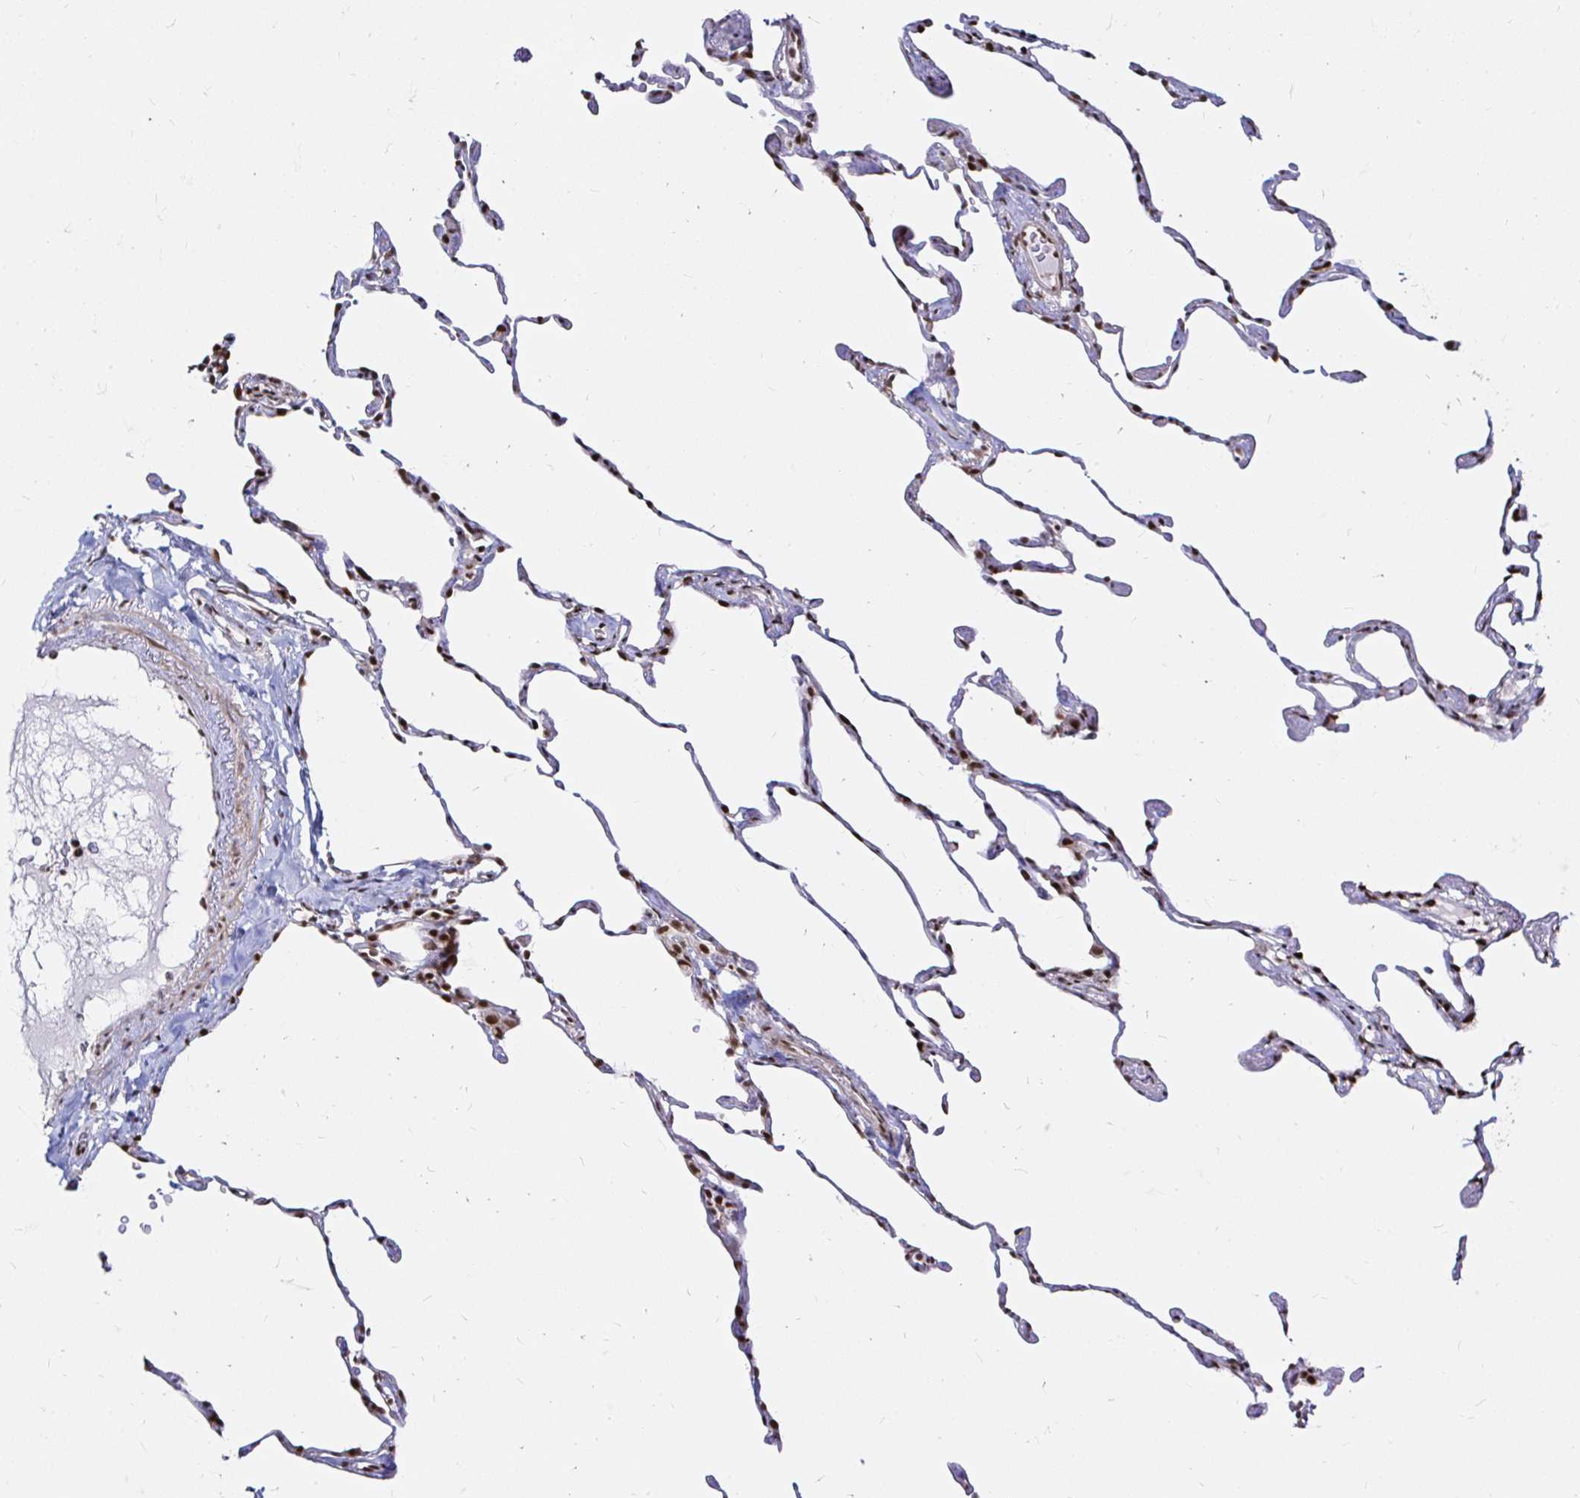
{"staining": {"intensity": "strong", "quantity": ">75%", "location": "nuclear"}, "tissue": "lung", "cell_type": "Alveolar cells", "image_type": "normal", "snomed": [{"axis": "morphology", "description": "Normal tissue, NOS"}, {"axis": "topography", "description": "Lung"}], "caption": "Alveolar cells reveal high levels of strong nuclear expression in about >75% of cells in normal lung.", "gene": "SNRPC", "patient": {"sex": "female", "age": 57}}